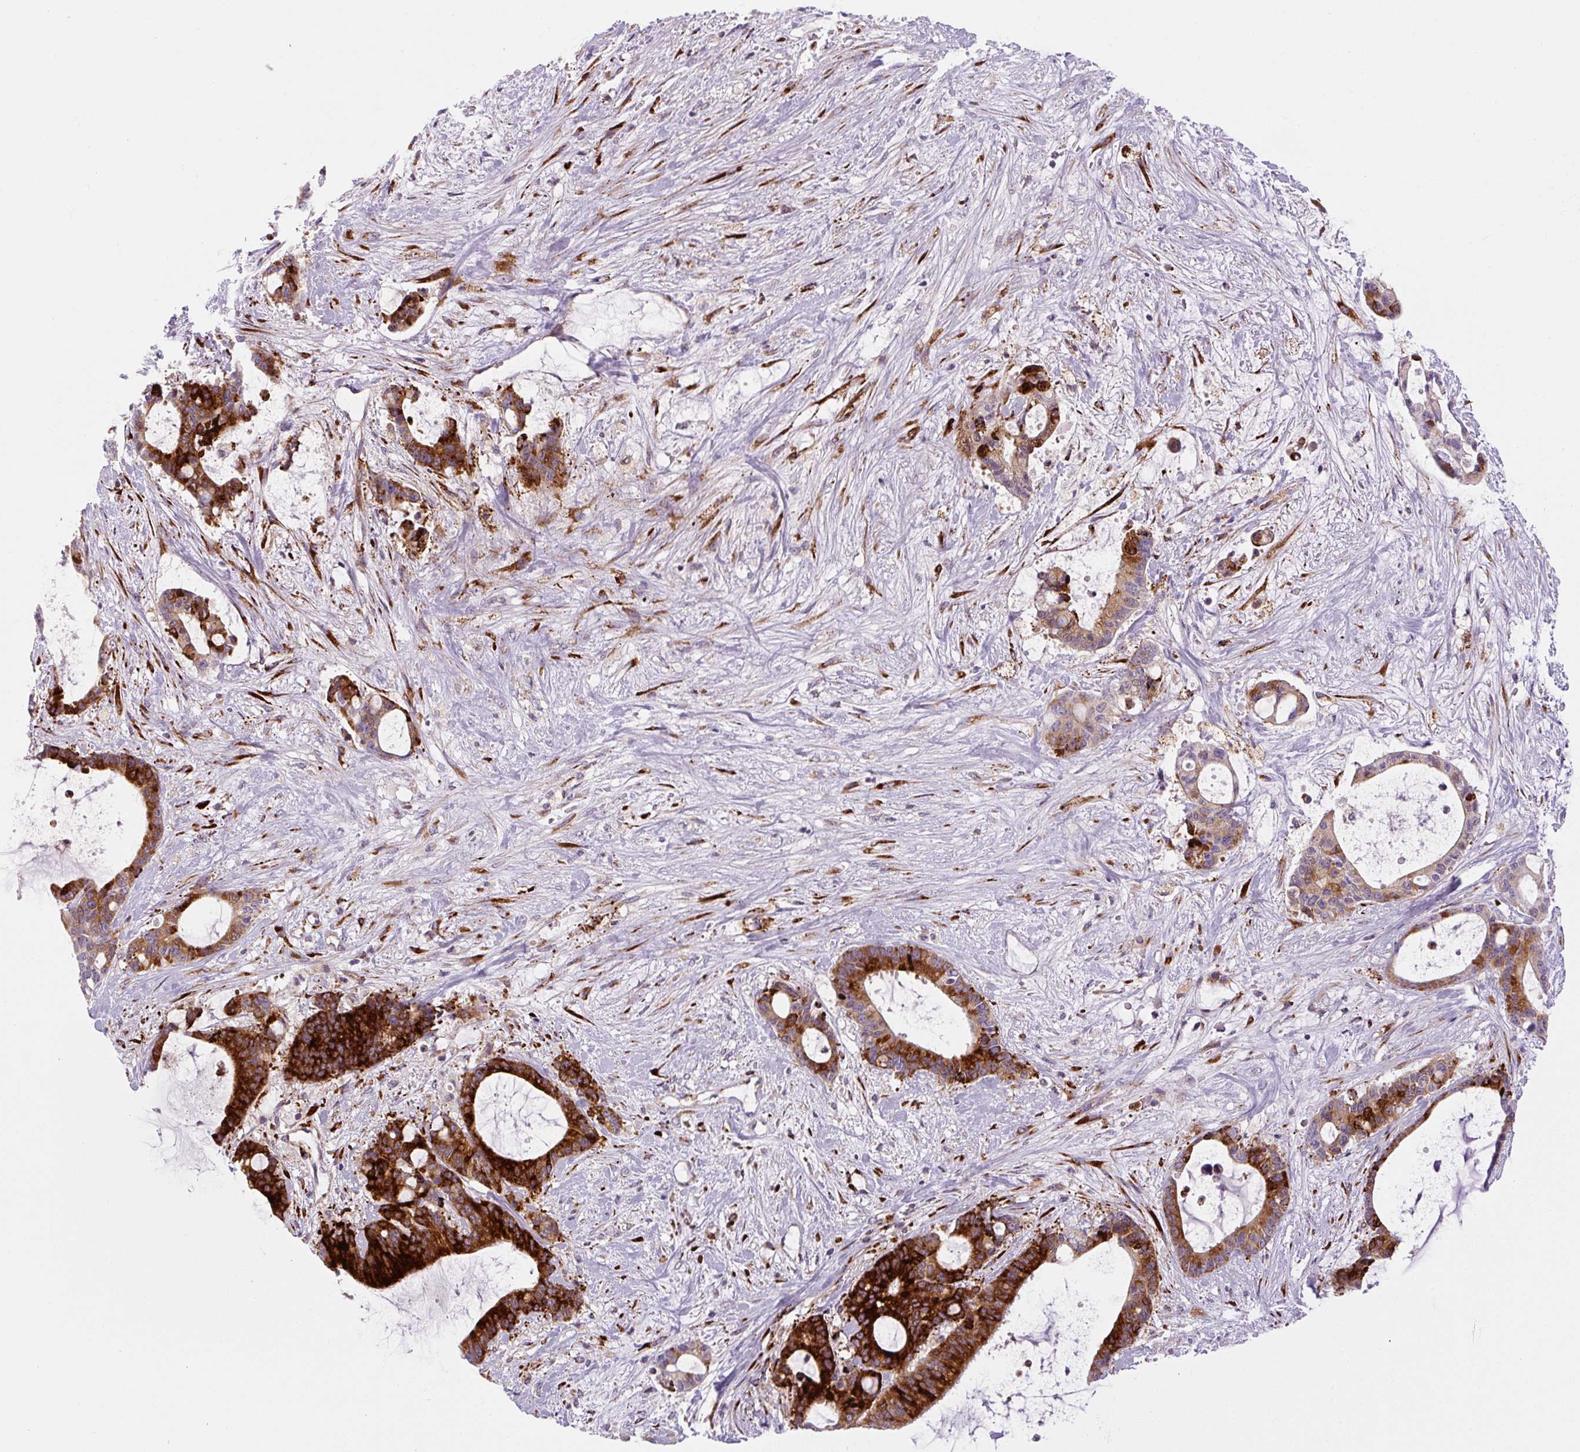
{"staining": {"intensity": "strong", "quantity": ">75%", "location": "cytoplasmic/membranous"}, "tissue": "liver cancer", "cell_type": "Tumor cells", "image_type": "cancer", "snomed": [{"axis": "morphology", "description": "Normal tissue, NOS"}, {"axis": "morphology", "description": "Cholangiocarcinoma"}, {"axis": "topography", "description": "Liver"}, {"axis": "topography", "description": "Peripheral nerve tissue"}], "caption": "This micrograph shows liver cancer stained with immunohistochemistry to label a protein in brown. The cytoplasmic/membranous of tumor cells show strong positivity for the protein. Nuclei are counter-stained blue.", "gene": "DISP3", "patient": {"sex": "female", "age": 73}}